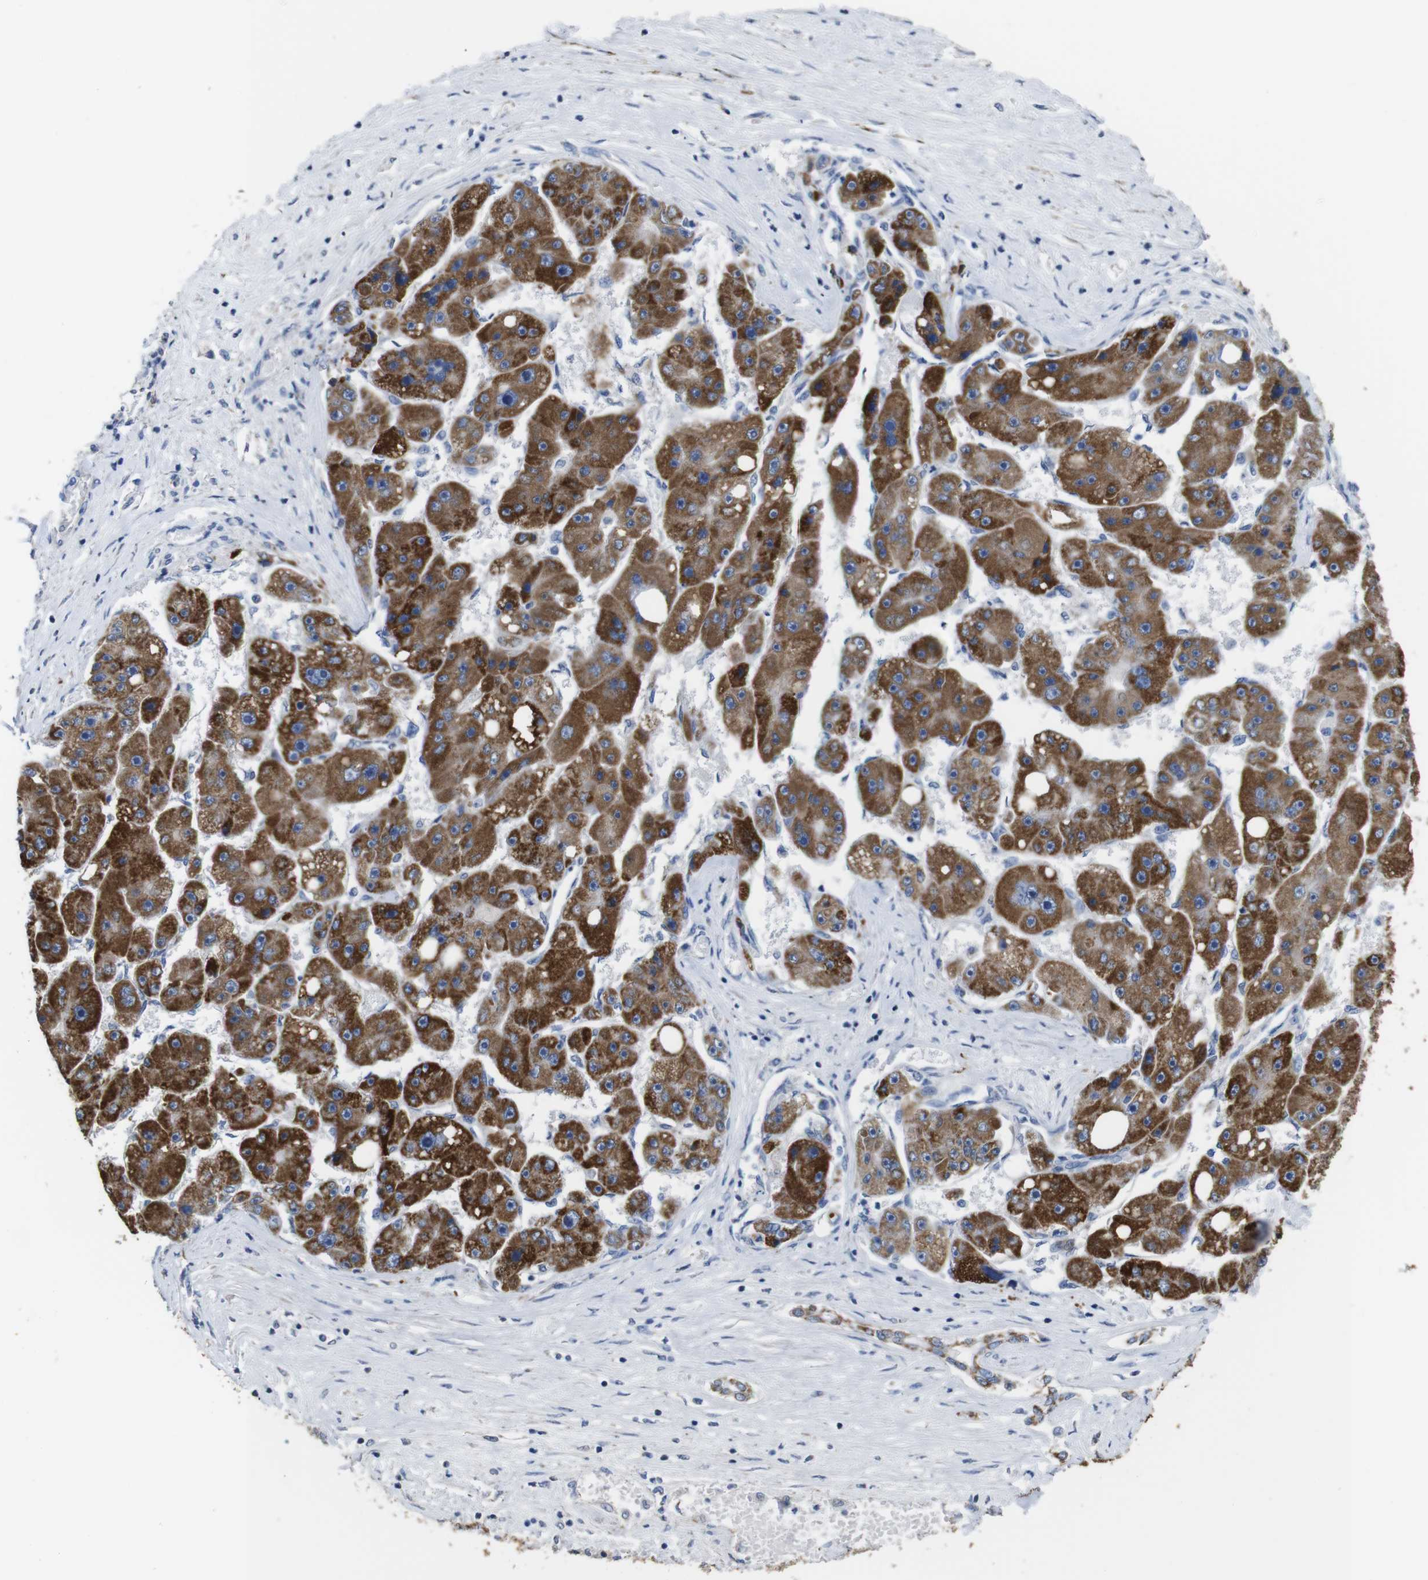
{"staining": {"intensity": "strong", "quantity": "25%-75%", "location": "cytoplasmic/membranous"}, "tissue": "liver cancer", "cell_type": "Tumor cells", "image_type": "cancer", "snomed": [{"axis": "morphology", "description": "Carcinoma, Hepatocellular, NOS"}, {"axis": "topography", "description": "Liver"}], "caption": "A high-resolution histopathology image shows IHC staining of hepatocellular carcinoma (liver), which exhibits strong cytoplasmic/membranous positivity in about 25%-75% of tumor cells. Nuclei are stained in blue.", "gene": "MAOA", "patient": {"sex": "female", "age": 61}}